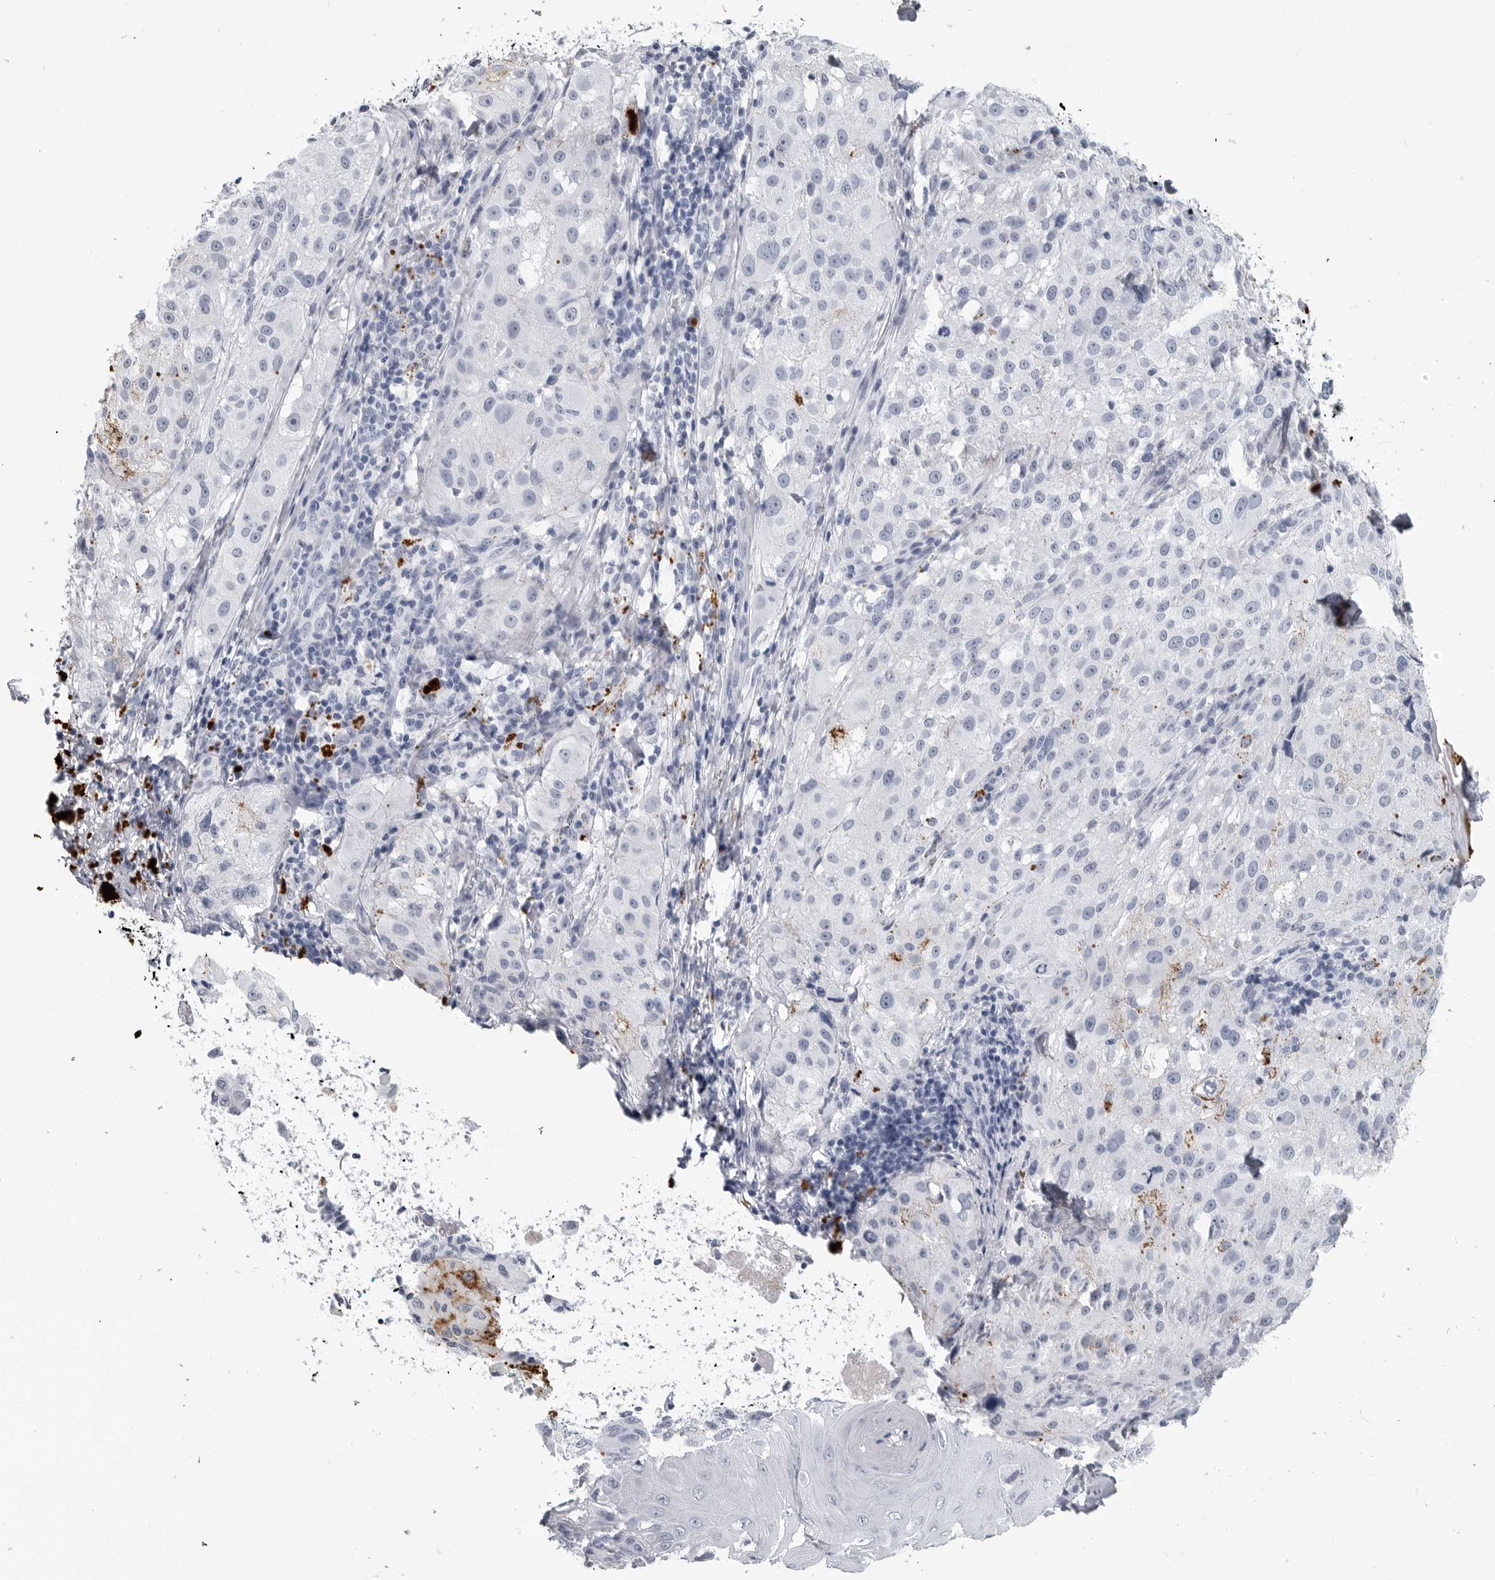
{"staining": {"intensity": "negative", "quantity": "none", "location": "none"}, "tissue": "melanoma", "cell_type": "Tumor cells", "image_type": "cancer", "snomed": [{"axis": "morphology", "description": "Malignant melanoma, NOS"}, {"axis": "topography", "description": "Skin"}], "caption": "High power microscopy photomicrograph of an IHC photomicrograph of malignant melanoma, revealing no significant expression in tumor cells.", "gene": "AMPD1", "patient": {"sex": "female", "age": 73}}